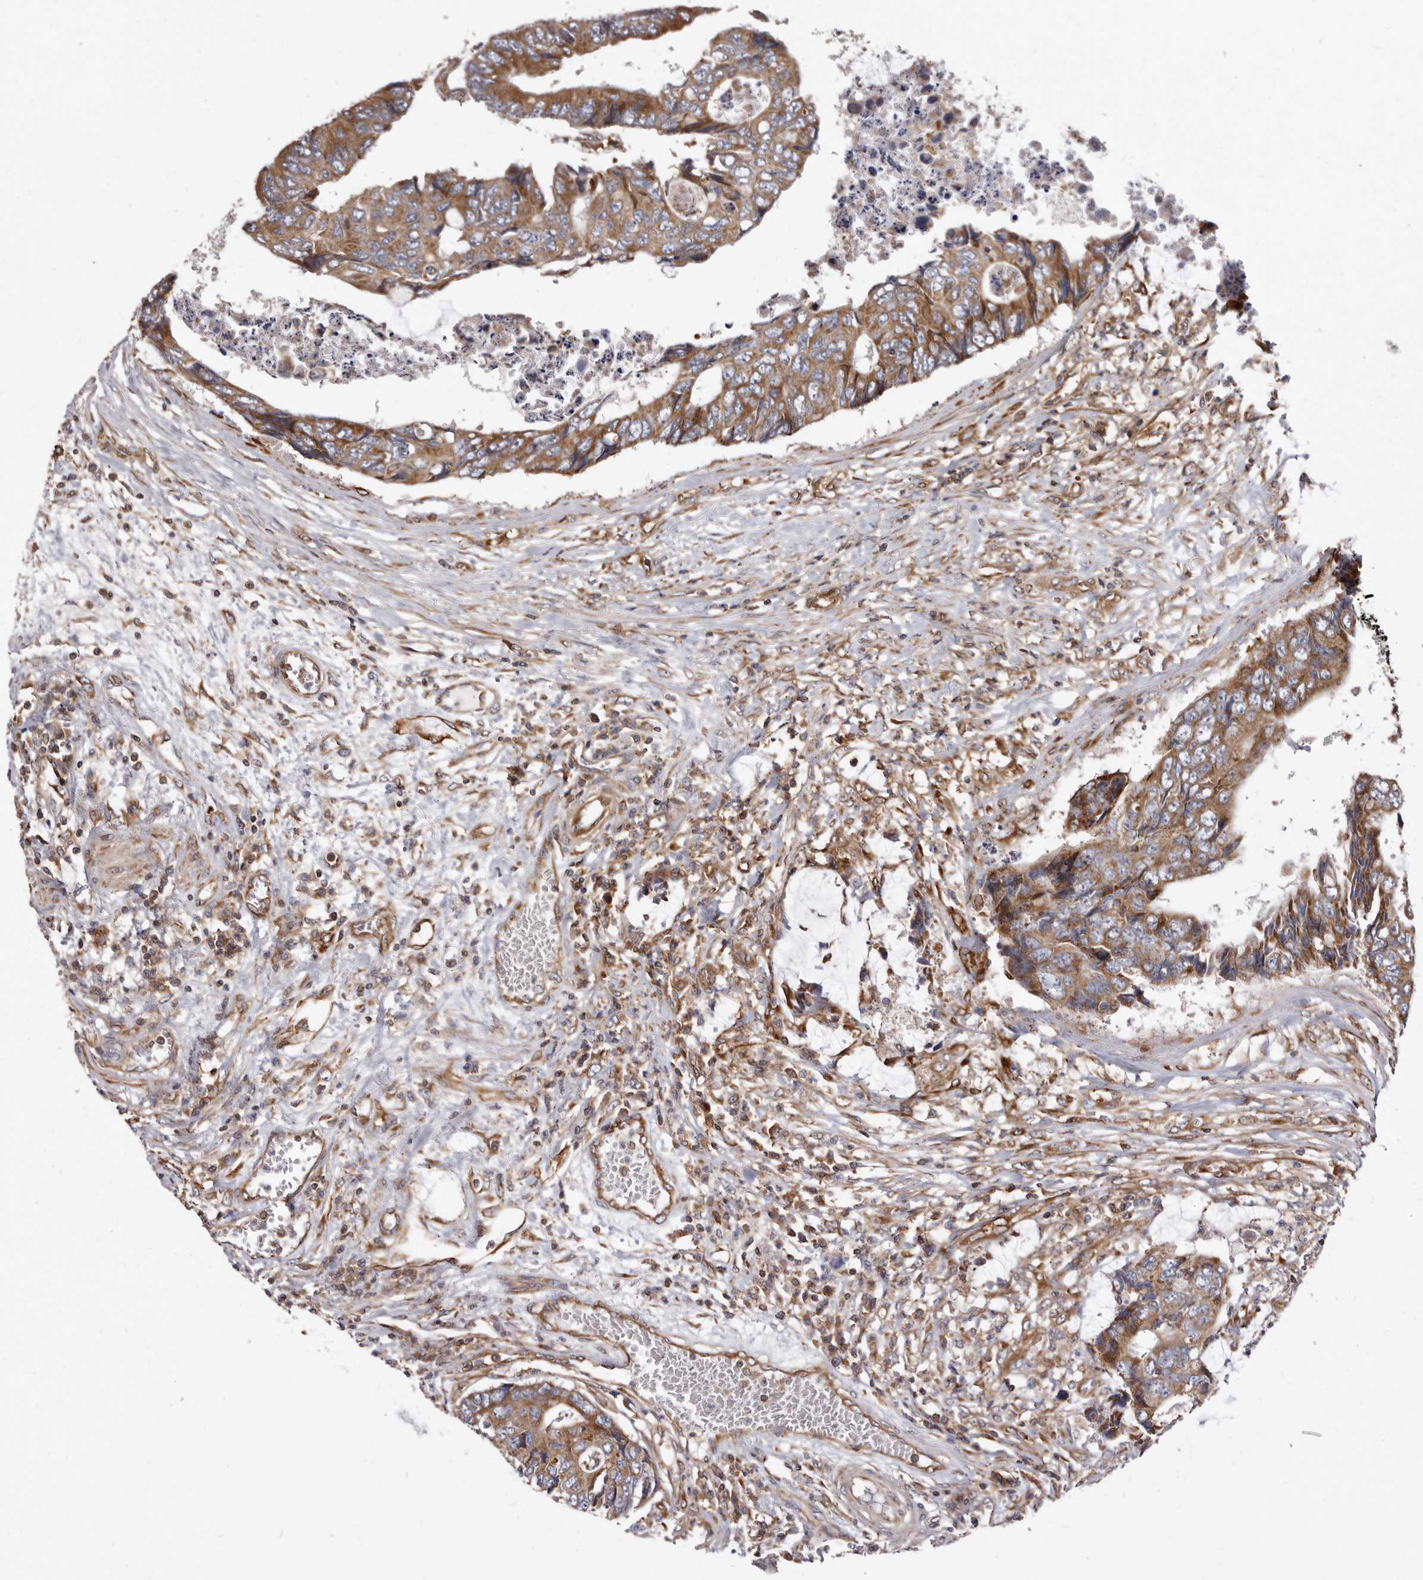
{"staining": {"intensity": "moderate", "quantity": ">75%", "location": "cytoplasmic/membranous"}, "tissue": "colorectal cancer", "cell_type": "Tumor cells", "image_type": "cancer", "snomed": [{"axis": "morphology", "description": "Adenocarcinoma, NOS"}, {"axis": "topography", "description": "Rectum"}], "caption": "Protein analysis of colorectal adenocarcinoma tissue shows moderate cytoplasmic/membranous staining in about >75% of tumor cells. The staining was performed using DAB, with brown indicating positive protein expression. Nuclei are stained blue with hematoxylin.", "gene": "COQ8B", "patient": {"sex": "male", "age": 84}}